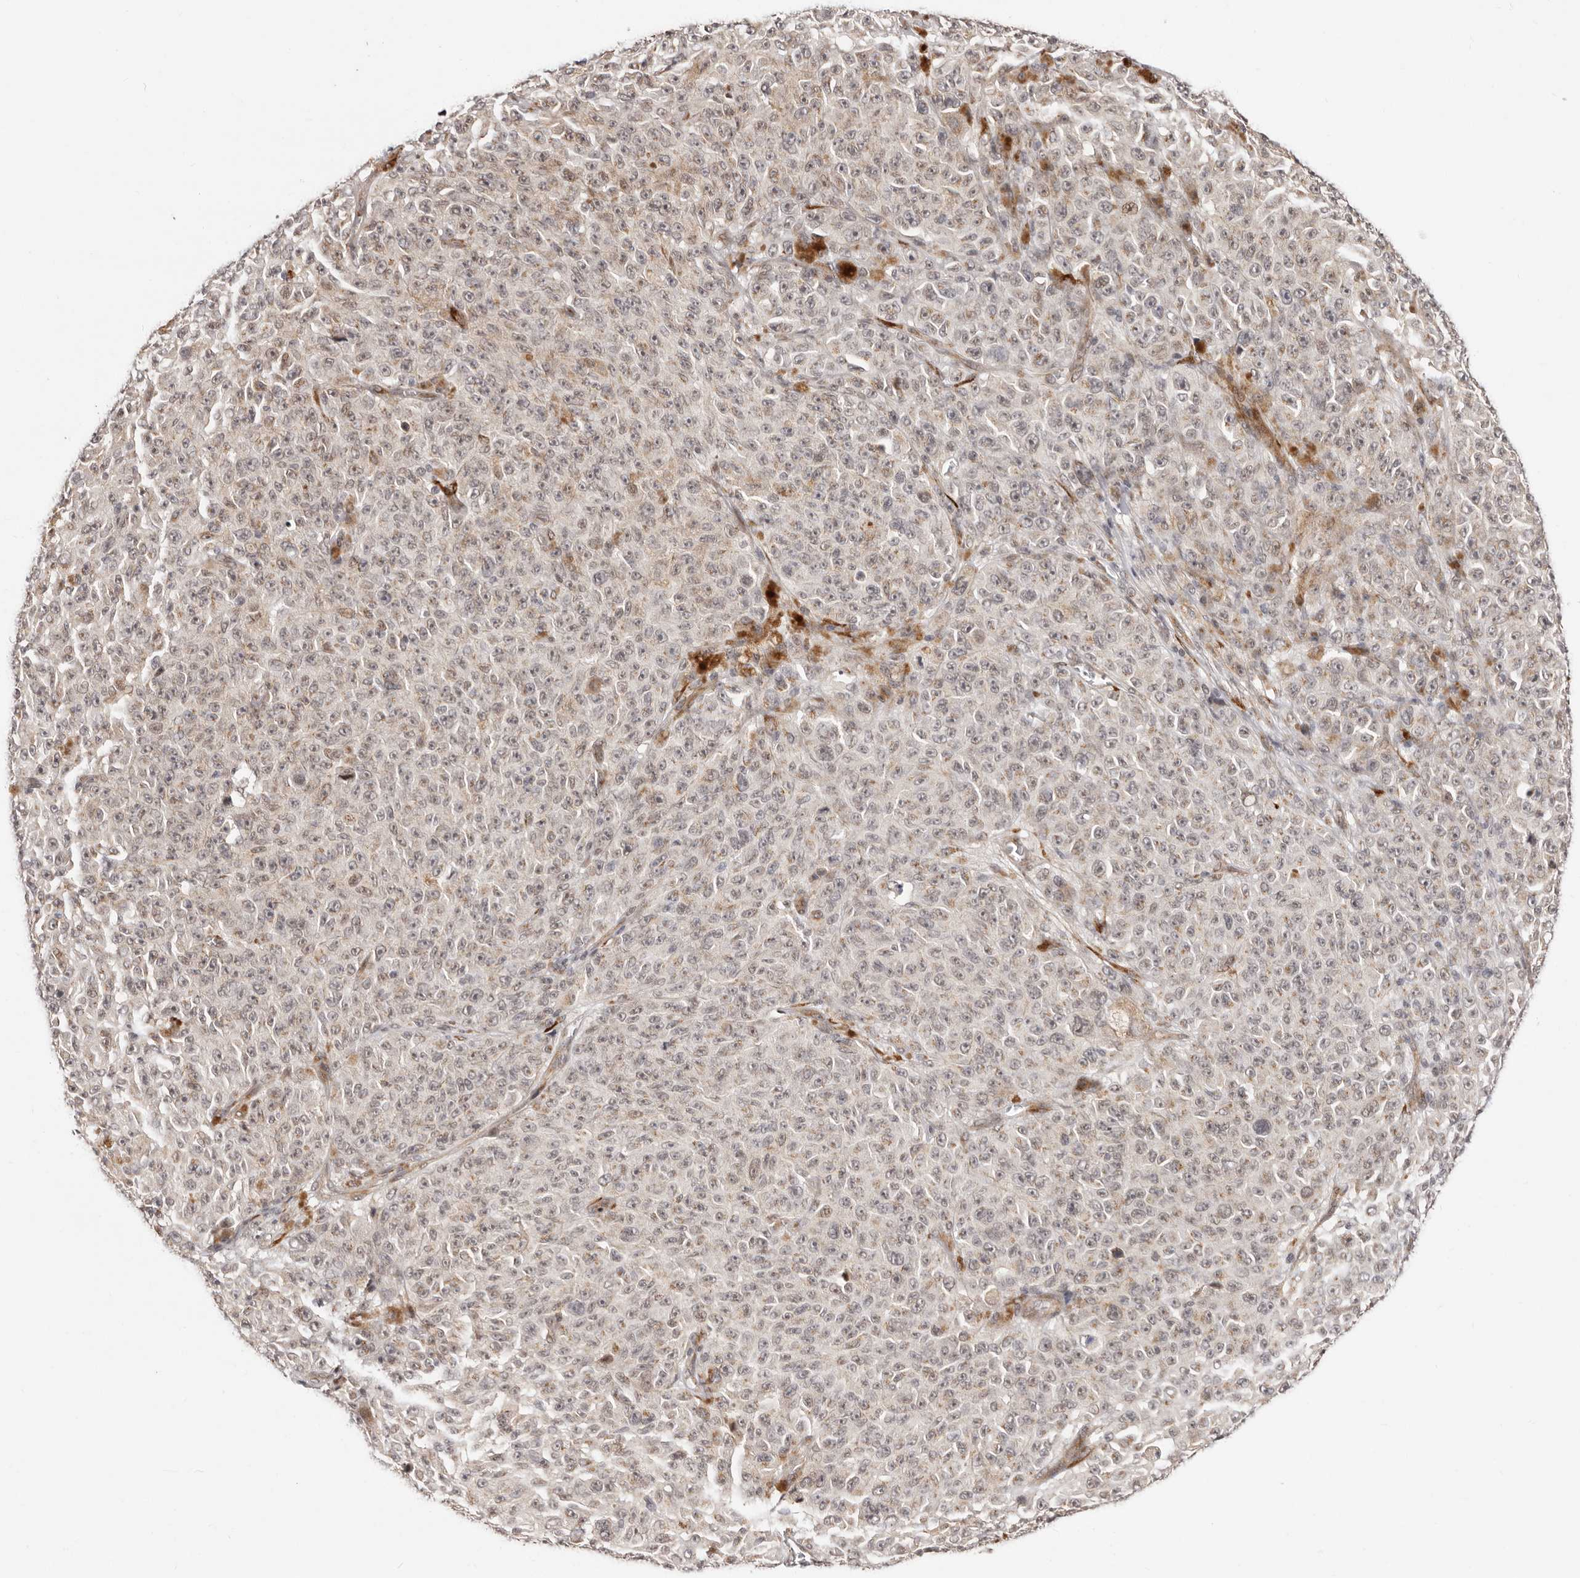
{"staining": {"intensity": "negative", "quantity": "none", "location": "none"}, "tissue": "melanoma", "cell_type": "Tumor cells", "image_type": "cancer", "snomed": [{"axis": "morphology", "description": "Malignant melanoma, NOS"}, {"axis": "topography", "description": "Skin"}], "caption": "Human malignant melanoma stained for a protein using IHC exhibits no staining in tumor cells.", "gene": "SRCAP", "patient": {"sex": "female", "age": 82}}